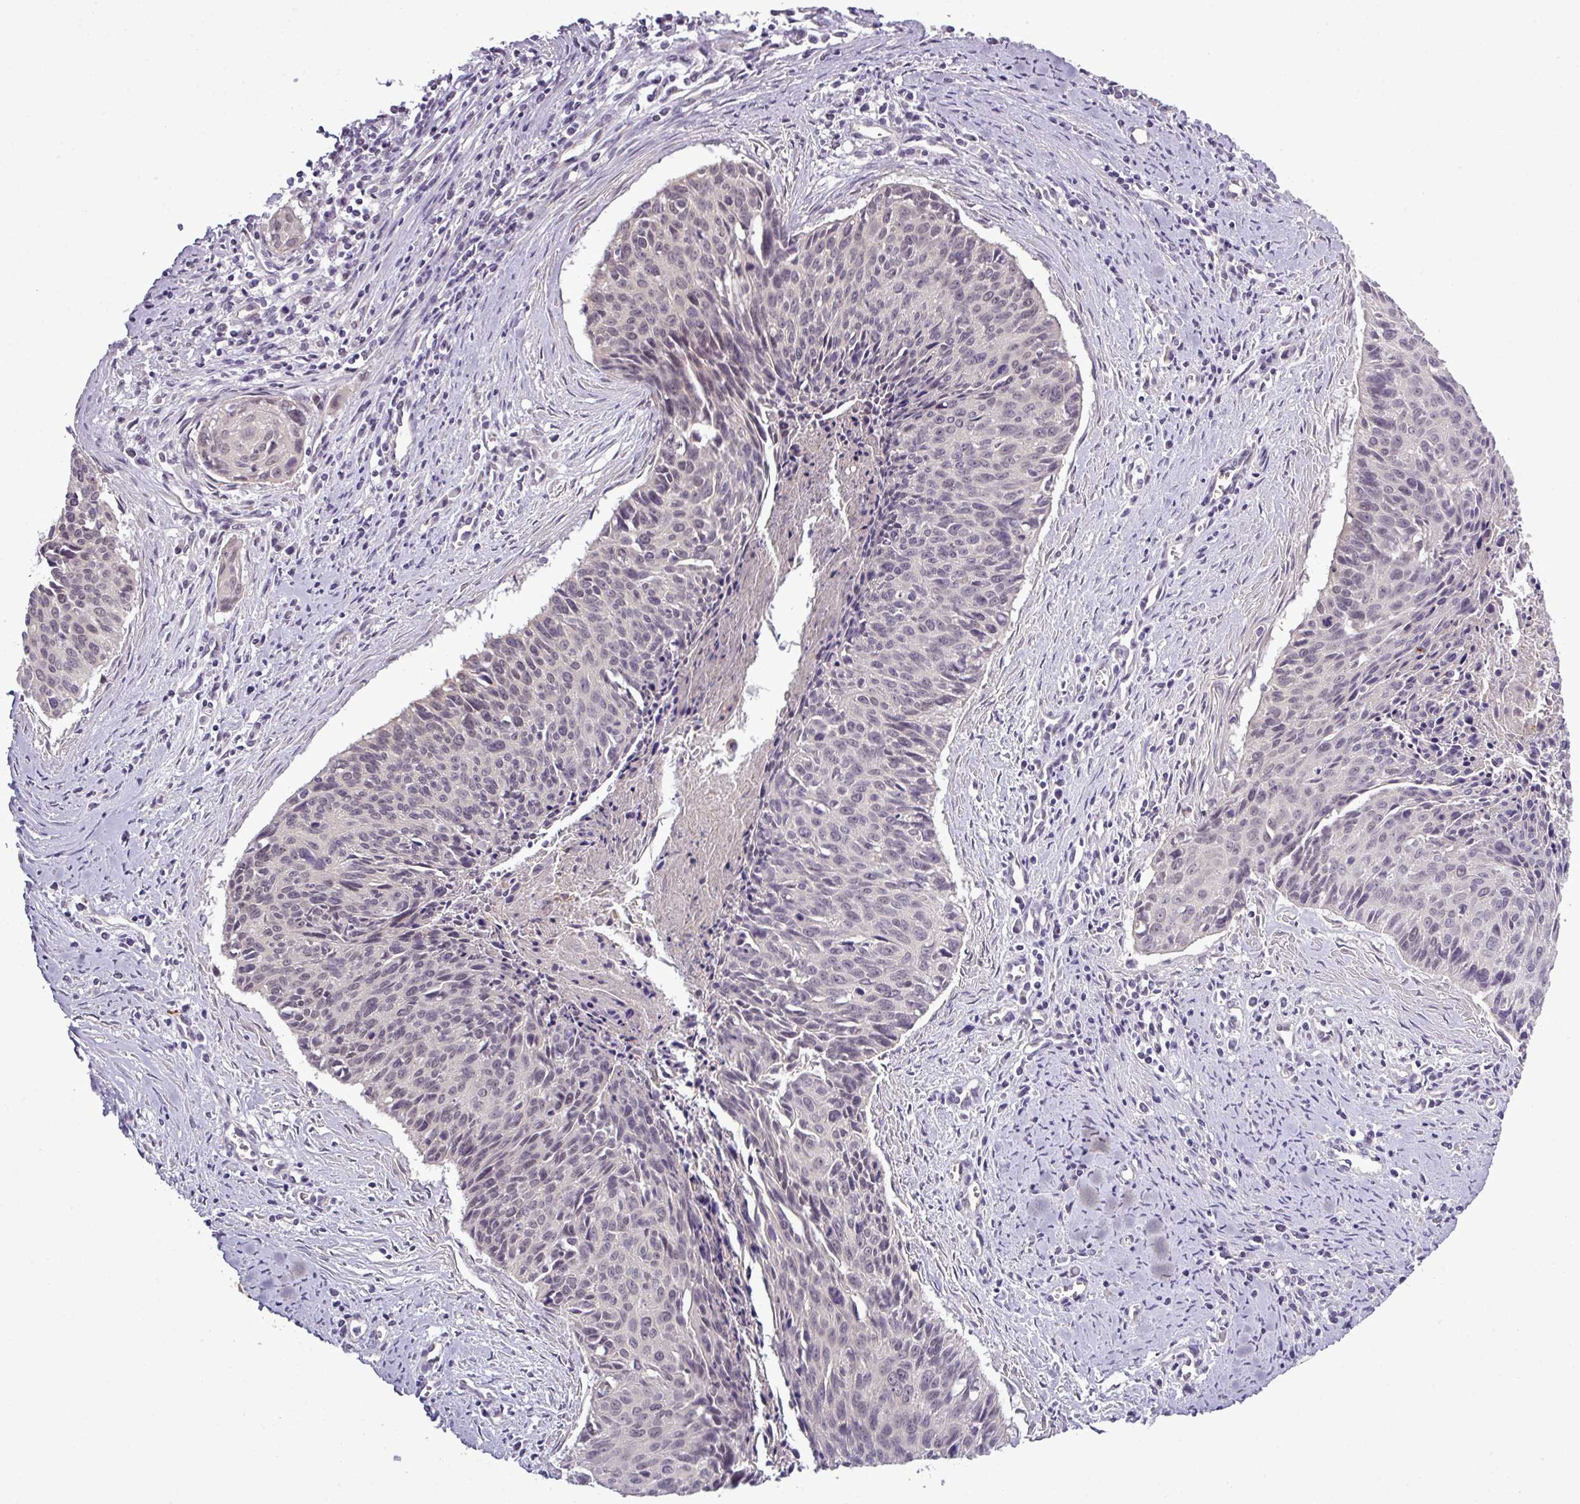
{"staining": {"intensity": "weak", "quantity": "<25%", "location": "nuclear"}, "tissue": "cervical cancer", "cell_type": "Tumor cells", "image_type": "cancer", "snomed": [{"axis": "morphology", "description": "Squamous cell carcinoma, NOS"}, {"axis": "topography", "description": "Cervix"}], "caption": "Cervical squamous cell carcinoma stained for a protein using immunohistochemistry (IHC) exhibits no expression tumor cells.", "gene": "ZNF217", "patient": {"sex": "female", "age": 55}}